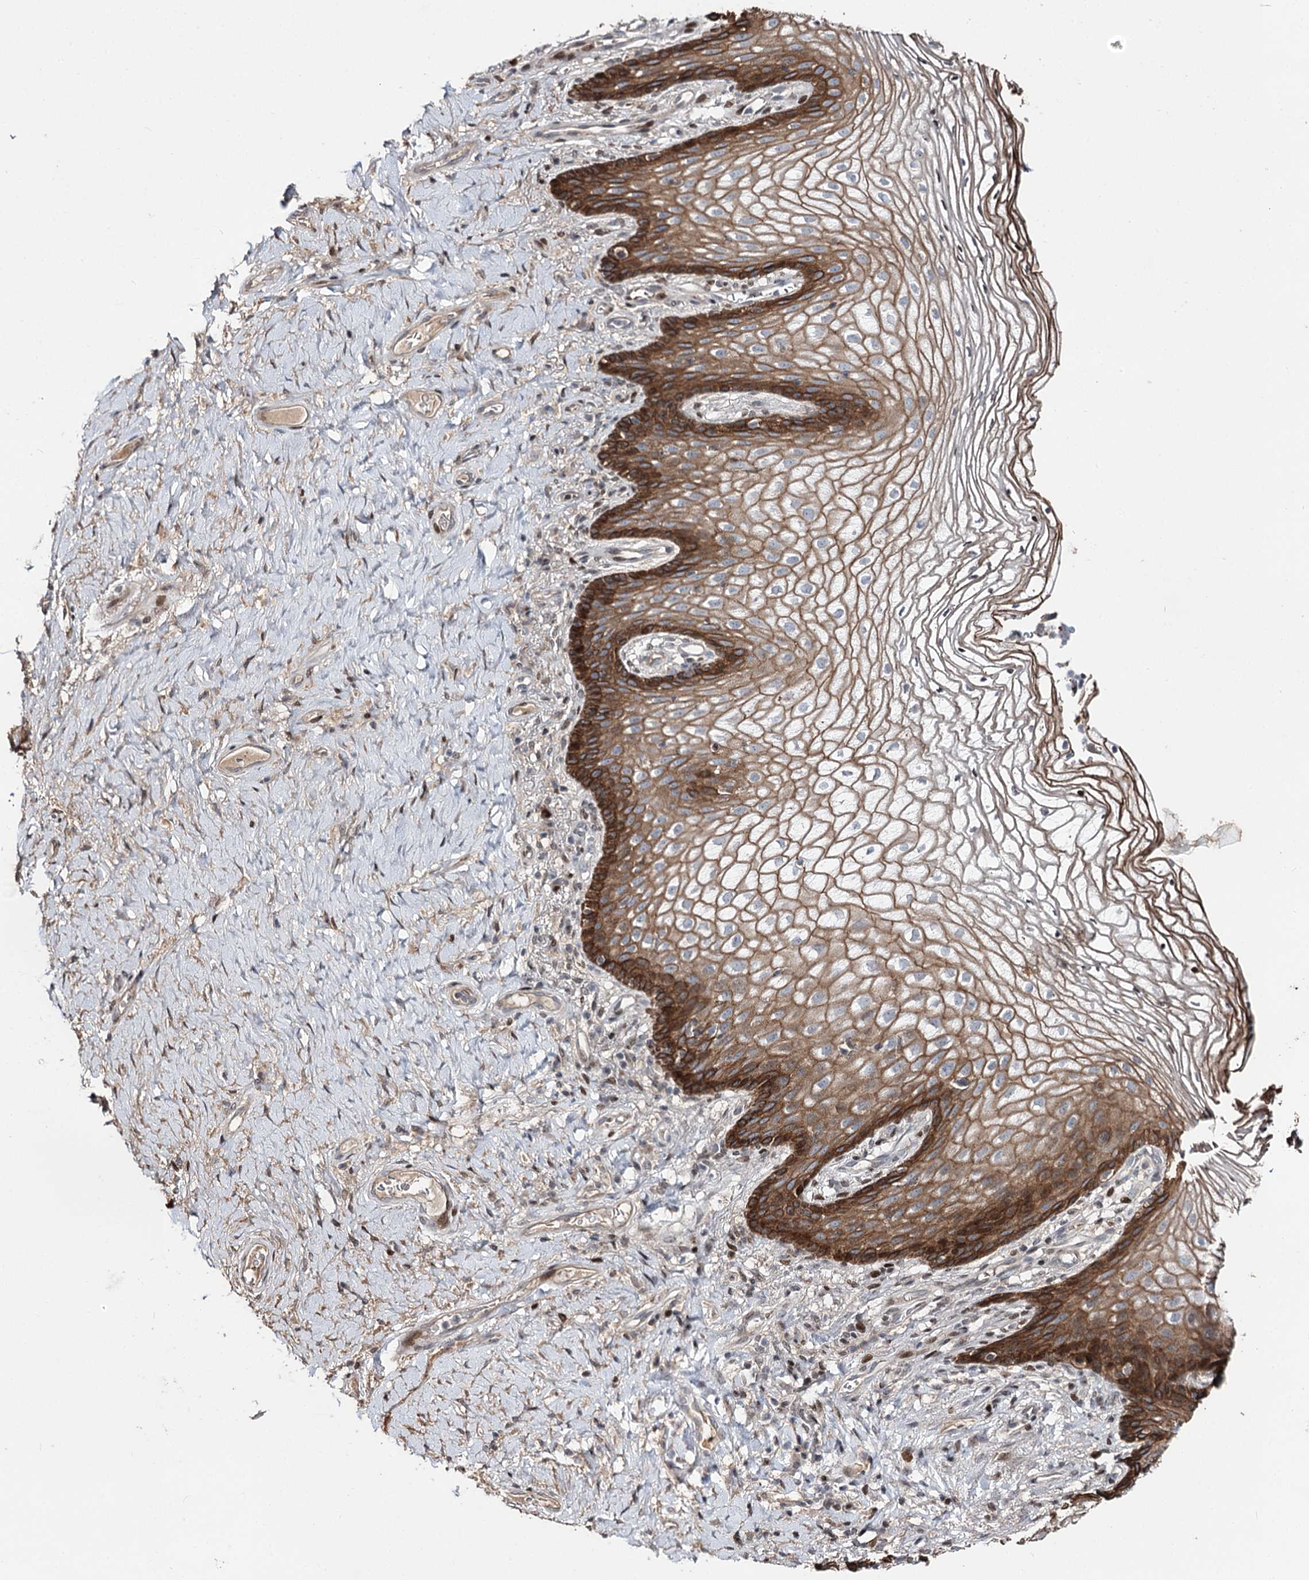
{"staining": {"intensity": "strong", "quantity": "25%-75%", "location": "cytoplasmic/membranous"}, "tissue": "vagina", "cell_type": "Squamous epithelial cells", "image_type": "normal", "snomed": [{"axis": "morphology", "description": "Normal tissue, NOS"}, {"axis": "topography", "description": "Vagina"}], "caption": "The photomicrograph exhibits staining of normal vagina, revealing strong cytoplasmic/membranous protein expression (brown color) within squamous epithelial cells. (DAB = brown stain, brightfield microscopy at high magnification).", "gene": "ITFG2", "patient": {"sex": "female", "age": 60}}